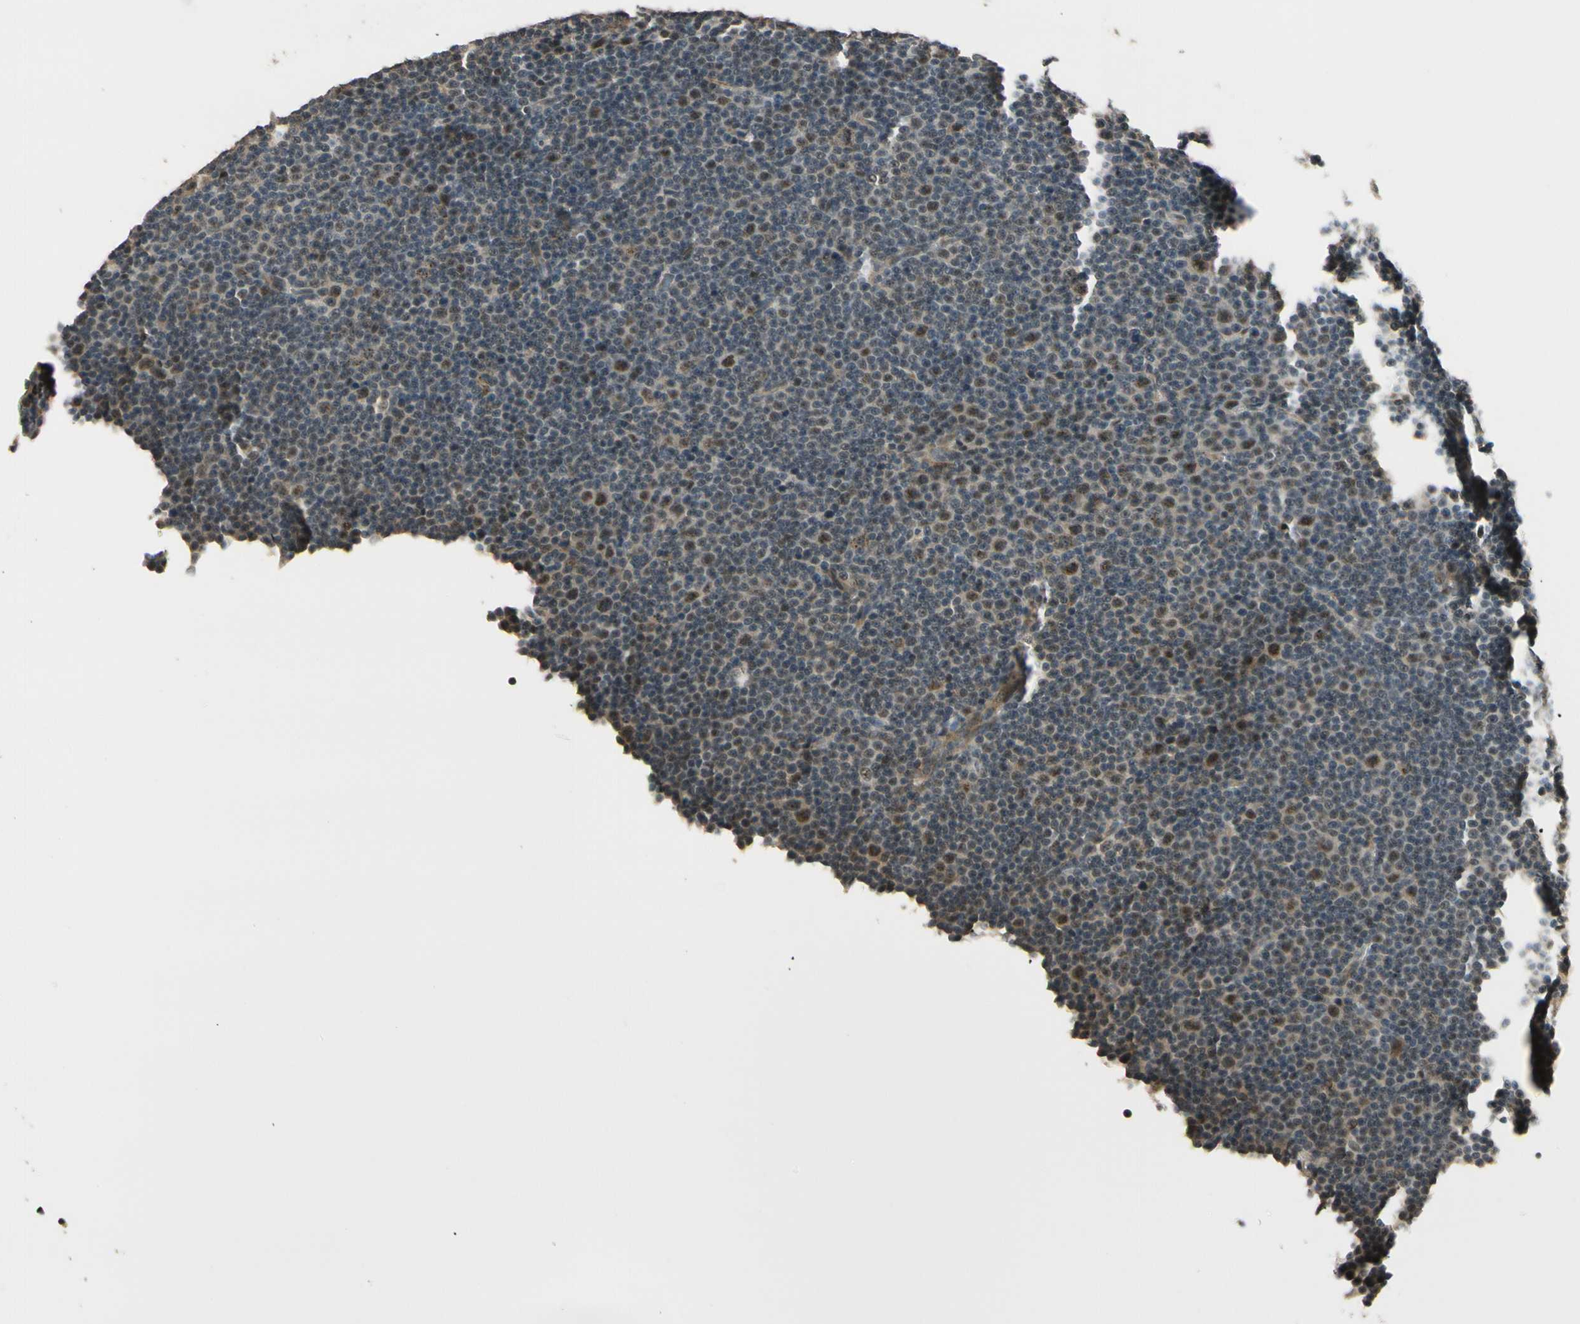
{"staining": {"intensity": "moderate", "quantity": "<25%", "location": "cytoplasmic/membranous,nuclear"}, "tissue": "lymphoma", "cell_type": "Tumor cells", "image_type": "cancer", "snomed": [{"axis": "morphology", "description": "Malignant lymphoma, non-Hodgkin's type, Low grade"}, {"axis": "topography", "description": "Lymph node"}], "caption": "The immunohistochemical stain shows moderate cytoplasmic/membranous and nuclear positivity in tumor cells of low-grade malignant lymphoma, non-Hodgkin's type tissue. The staining is performed using DAB (3,3'-diaminobenzidine) brown chromogen to label protein expression. The nuclei are counter-stained blue using hematoxylin.", "gene": "MCPH1", "patient": {"sex": "female", "age": 67}}